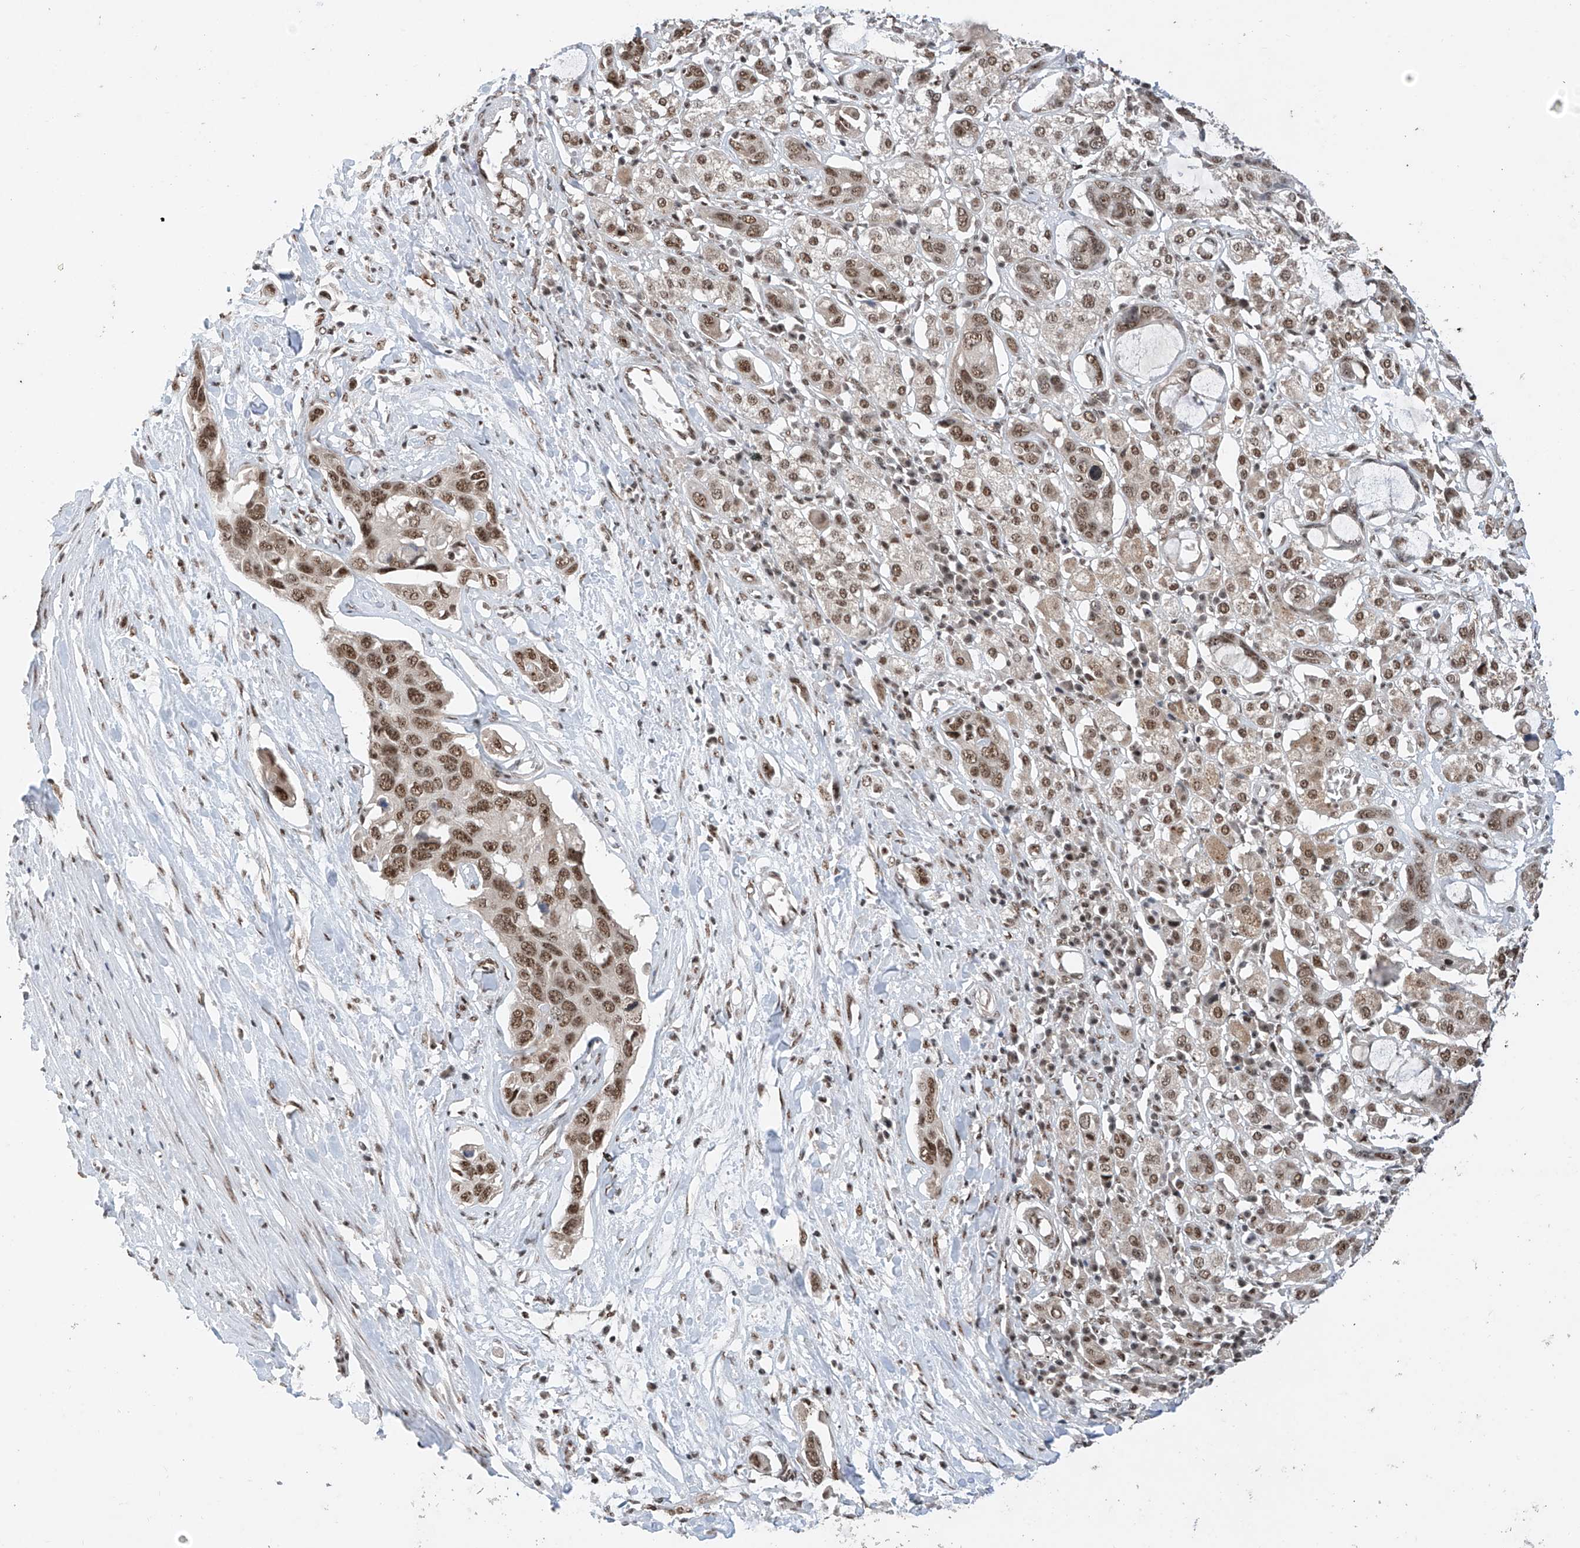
{"staining": {"intensity": "moderate", "quantity": ">75%", "location": "nuclear"}, "tissue": "pancreatic cancer", "cell_type": "Tumor cells", "image_type": "cancer", "snomed": [{"axis": "morphology", "description": "Adenocarcinoma, NOS"}, {"axis": "topography", "description": "Pancreas"}], "caption": "High-power microscopy captured an immunohistochemistry photomicrograph of adenocarcinoma (pancreatic), revealing moderate nuclear expression in approximately >75% of tumor cells.", "gene": "RPAIN", "patient": {"sex": "female", "age": 60}}